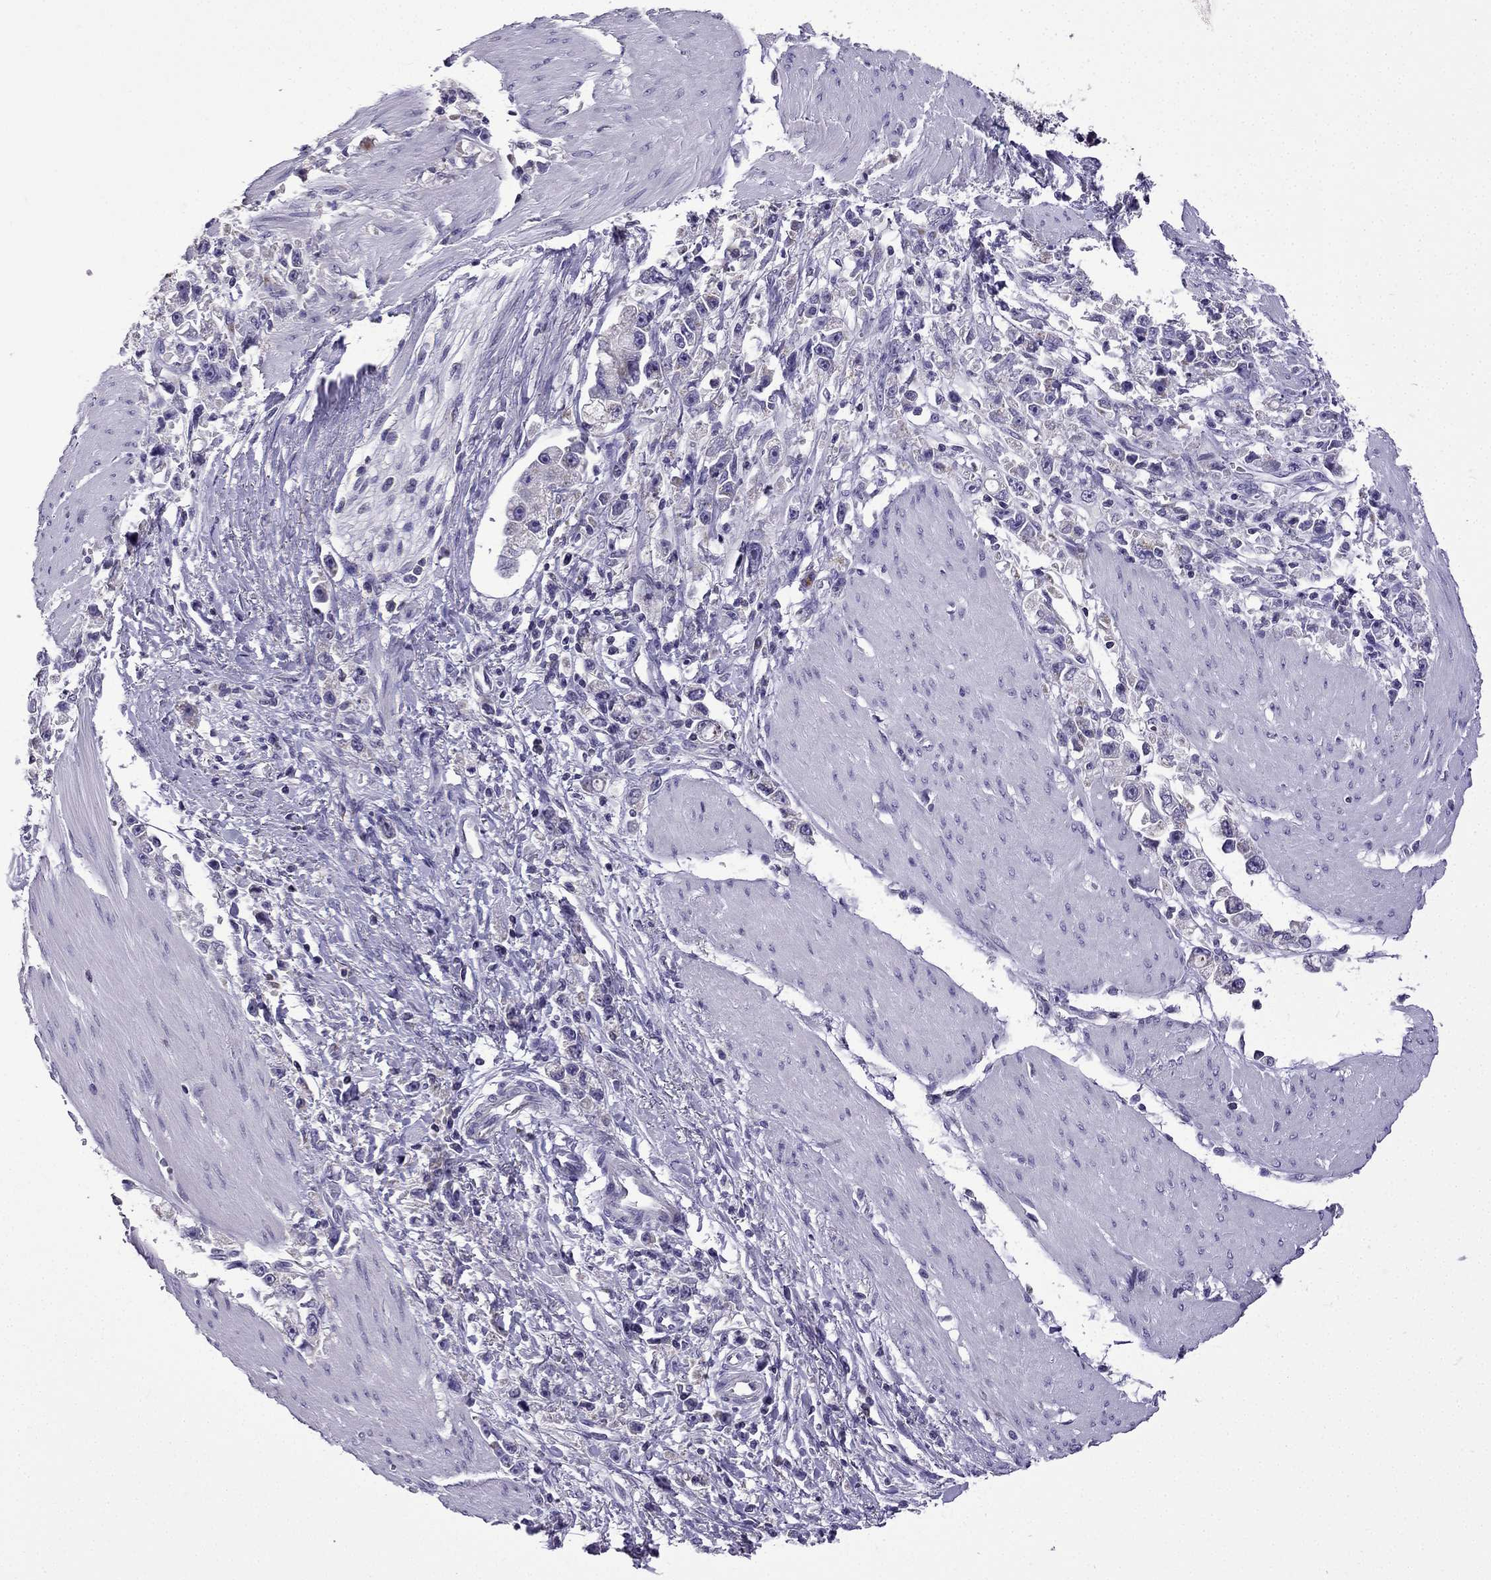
{"staining": {"intensity": "negative", "quantity": "none", "location": "none"}, "tissue": "stomach cancer", "cell_type": "Tumor cells", "image_type": "cancer", "snomed": [{"axis": "morphology", "description": "Adenocarcinoma, NOS"}, {"axis": "topography", "description": "Stomach"}], "caption": "Tumor cells are negative for brown protein staining in stomach cancer (adenocarcinoma).", "gene": "TTN", "patient": {"sex": "female", "age": 59}}